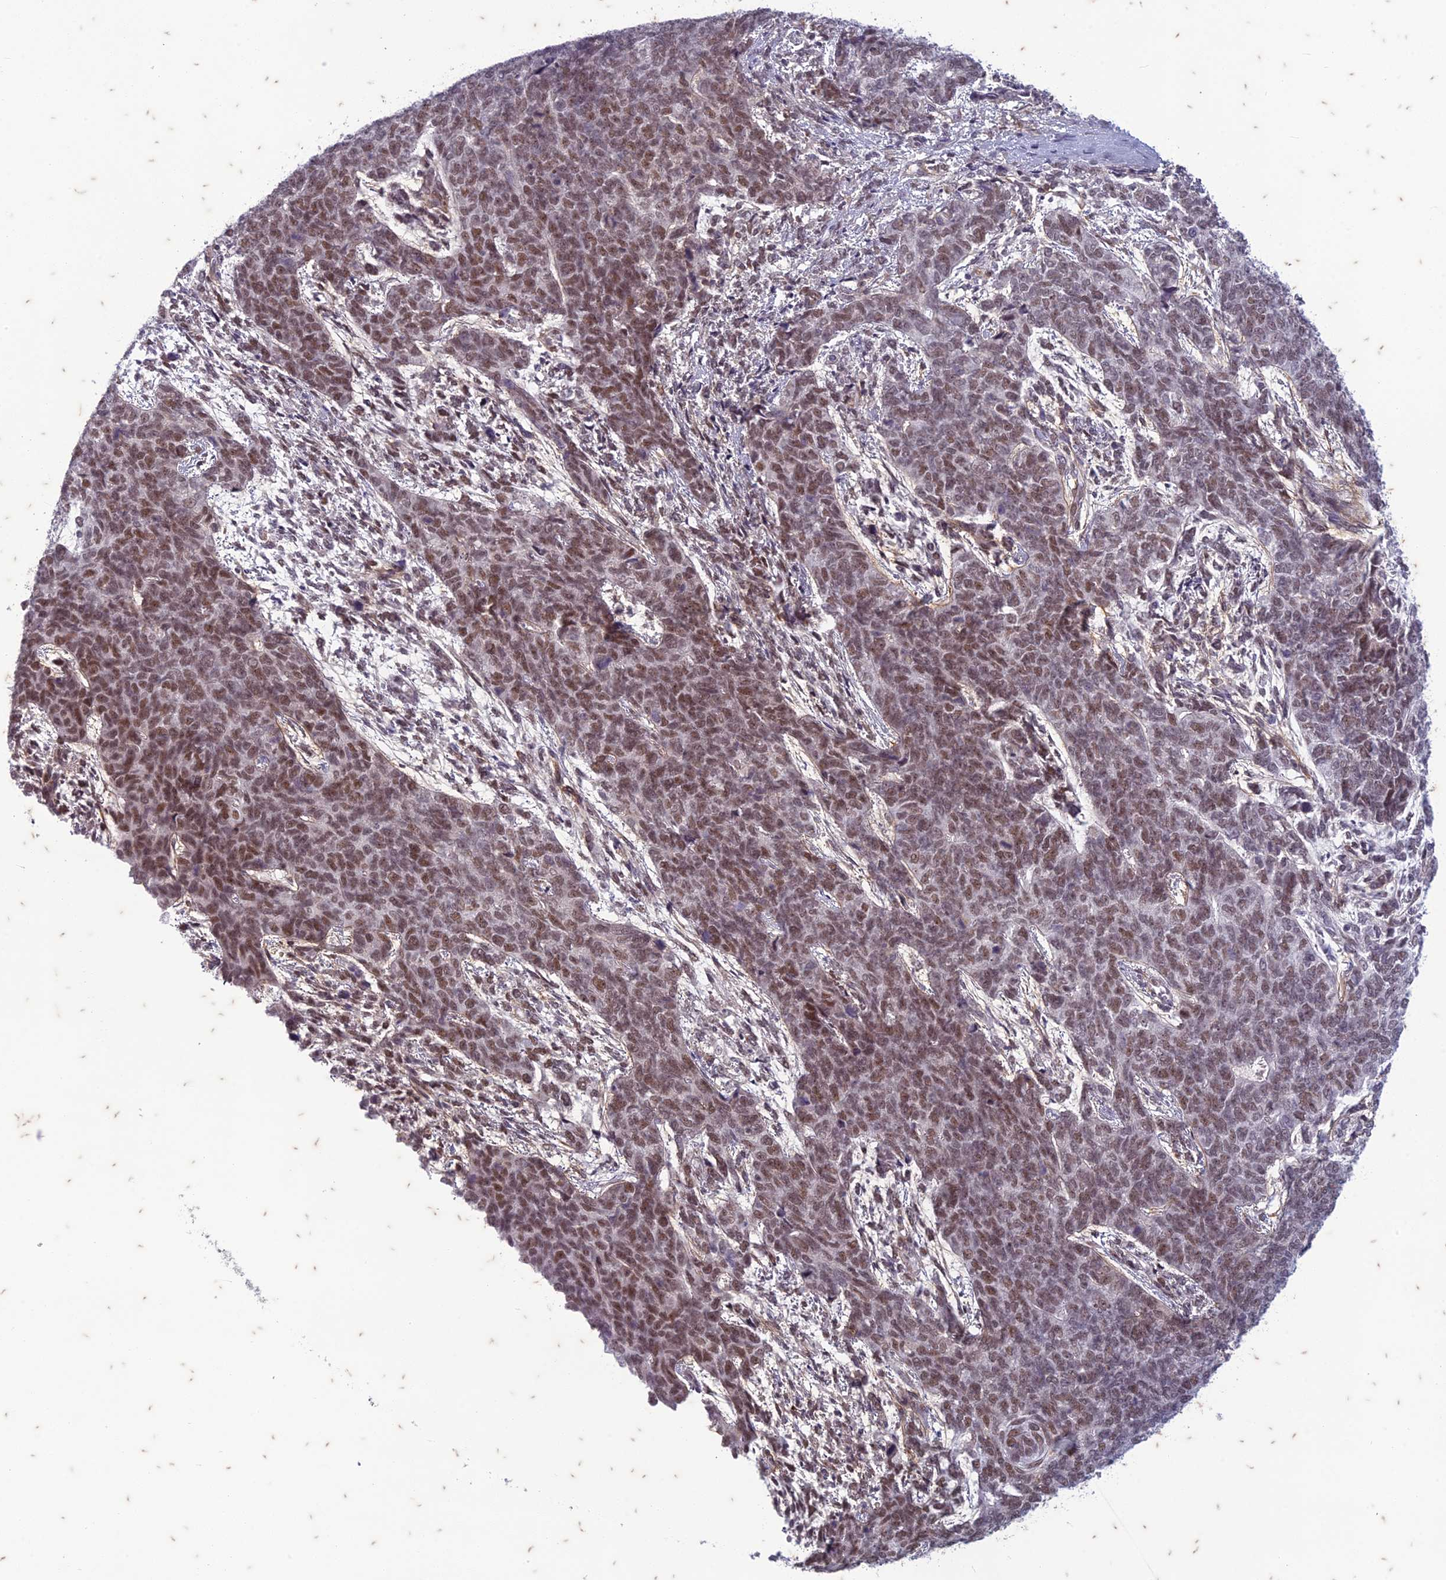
{"staining": {"intensity": "moderate", "quantity": ">75%", "location": "nuclear"}, "tissue": "cervical cancer", "cell_type": "Tumor cells", "image_type": "cancer", "snomed": [{"axis": "morphology", "description": "Squamous cell carcinoma, NOS"}, {"axis": "topography", "description": "Cervix"}], "caption": "A brown stain highlights moderate nuclear positivity of a protein in human cervical squamous cell carcinoma tumor cells.", "gene": "PABPN1L", "patient": {"sex": "female", "age": 63}}